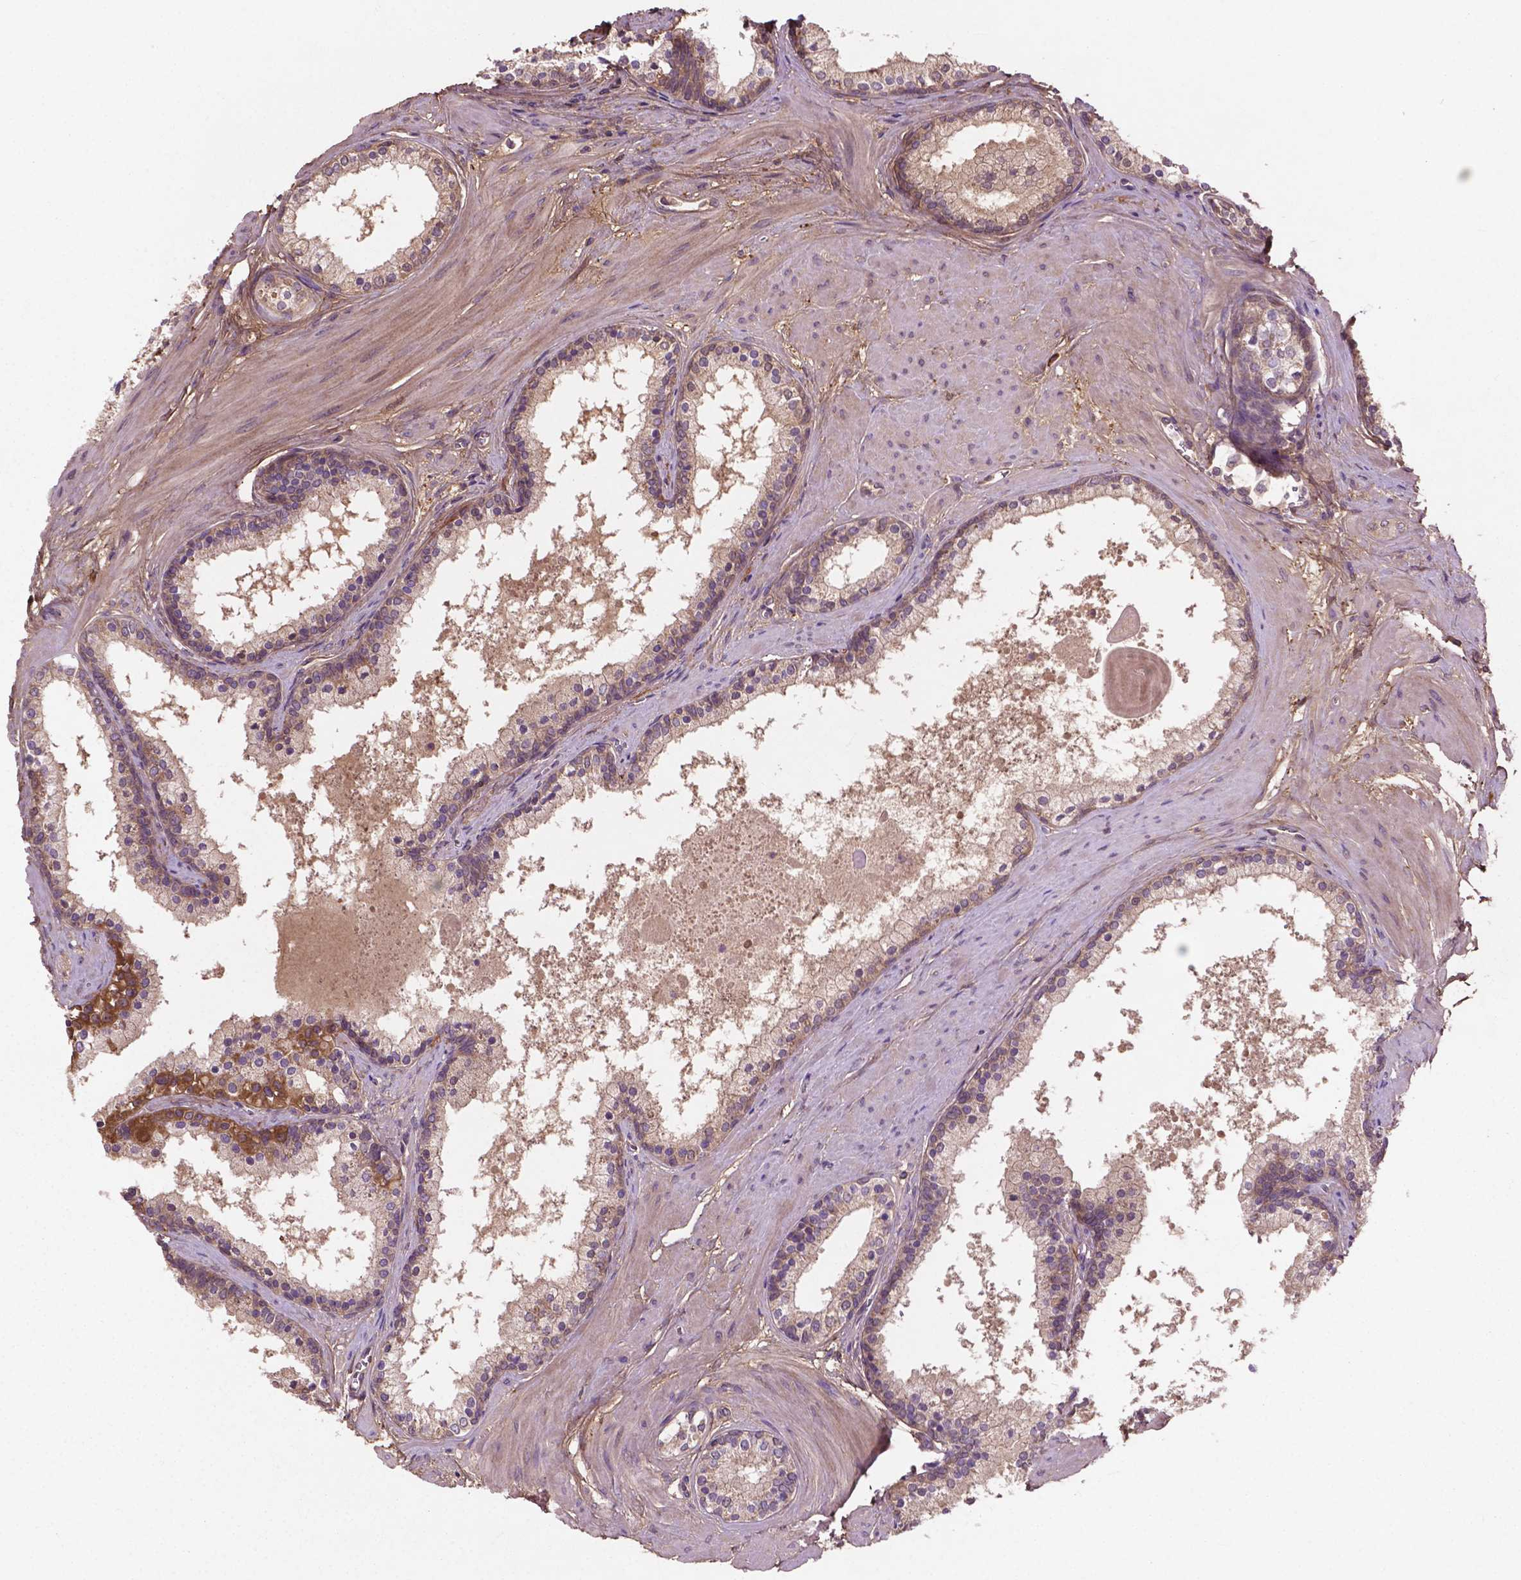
{"staining": {"intensity": "weak", "quantity": ">75%", "location": "cytoplasmic/membranous"}, "tissue": "prostate", "cell_type": "Glandular cells", "image_type": "normal", "snomed": [{"axis": "morphology", "description": "Normal tissue, NOS"}, {"axis": "topography", "description": "Prostate"}], "caption": "Protein expression analysis of normal prostate demonstrates weak cytoplasmic/membranous expression in approximately >75% of glandular cells. (Brightfield microscopy of DAB IHC at high magnification).", "gene": "GJA9", "patient": {"sex": "male", "age": 61}}